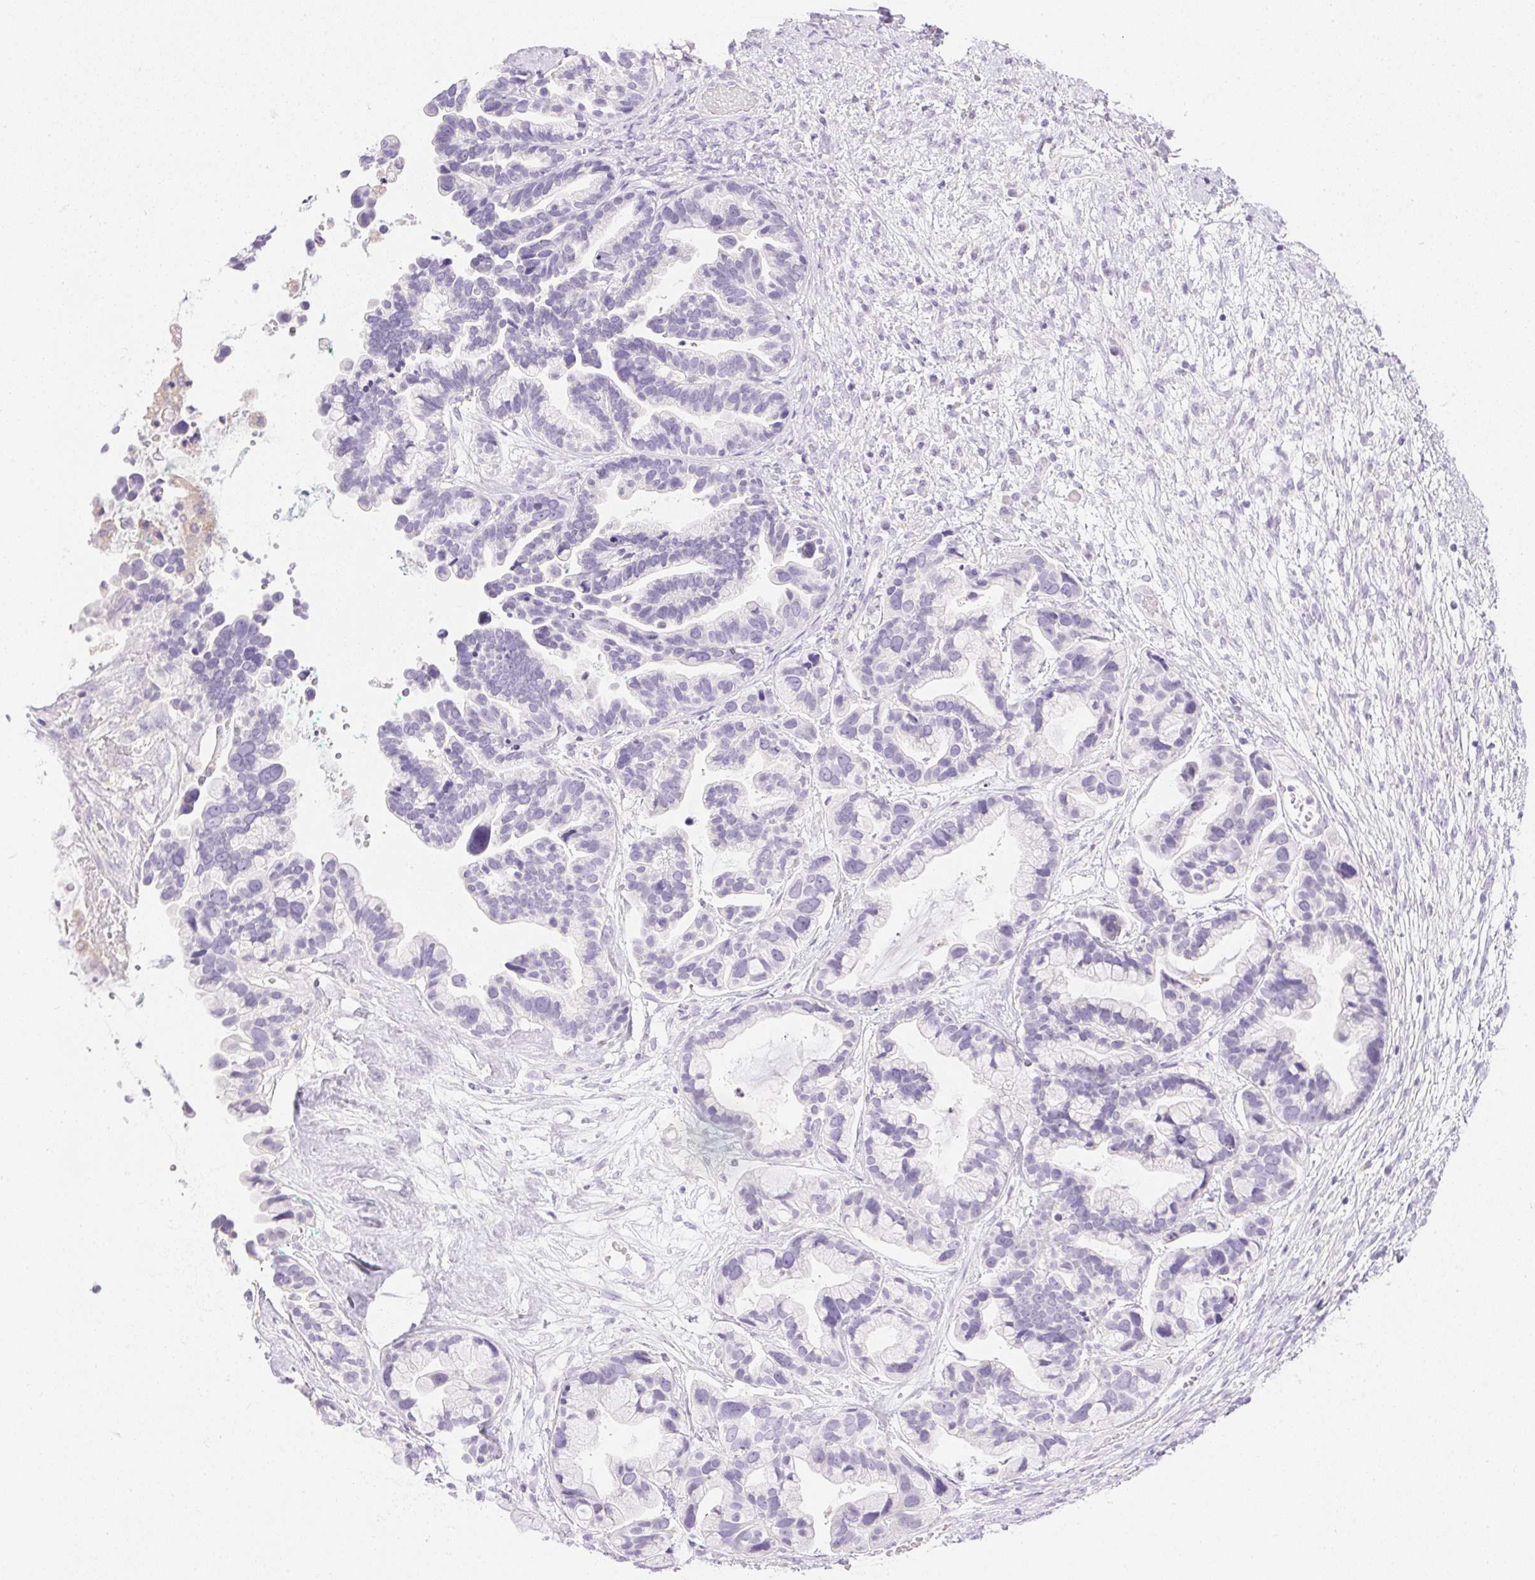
{"staining": {"intensity": "negative", "quantity": "none", "location": "none"}, "tissue": "ovarian cancer", "cell_type": "Tumor cells", "image_type": "cancer", "snomed": [{"axis": "morphology", "description": "Cystadenocarcinoma, serous, NOS"}, {"axis": "topography", "description": "Ovary"}], "caption": "Human ovarian cancer stained for a protein using IHC shows no positivity in tumor cells.", "gene": "ATP6V1G3", "patient": {"sex": "female", "age": 56}}